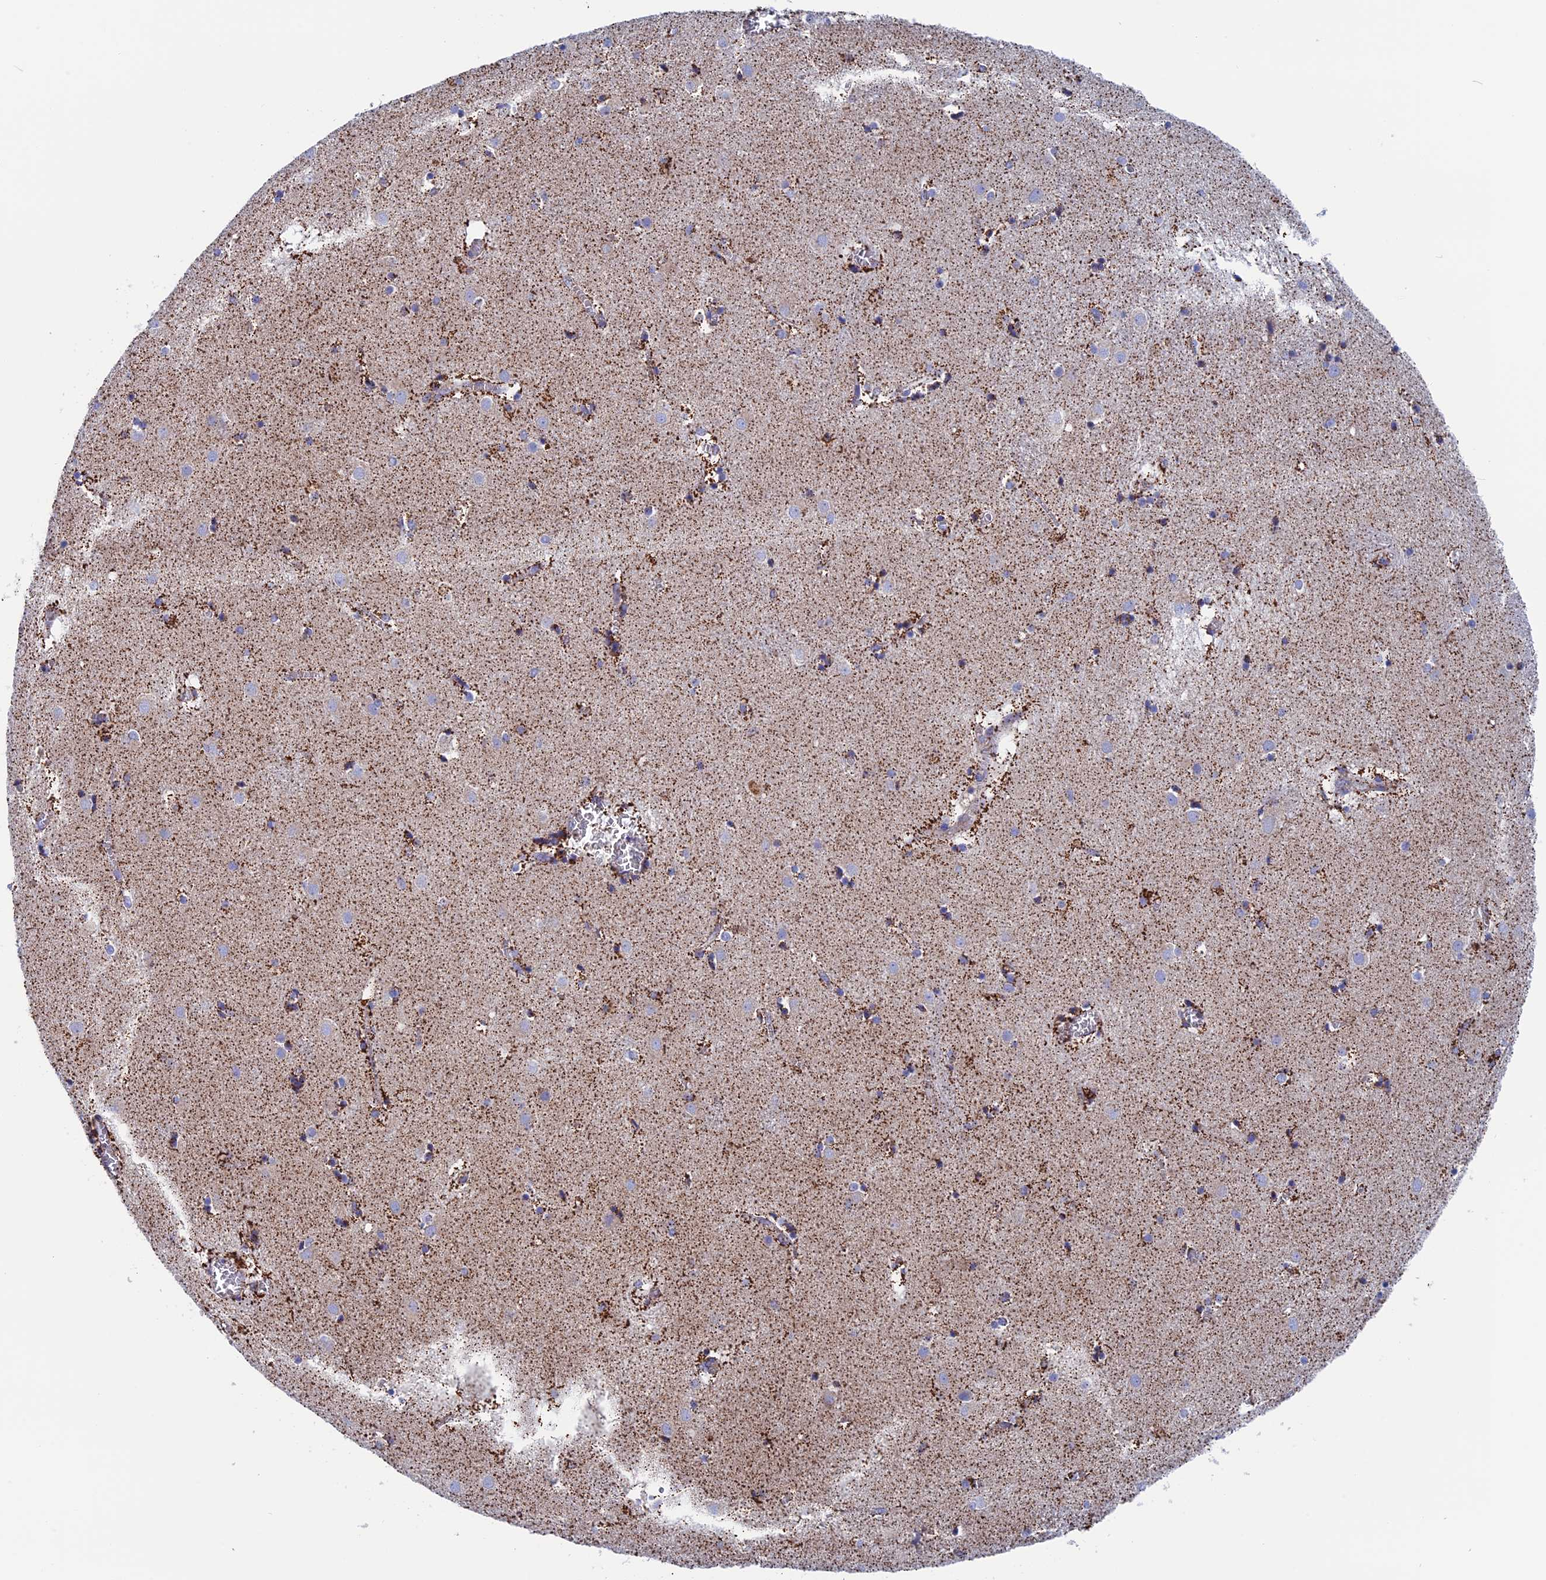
{"staining": {"intensity": "strong", "quantity": "<25%", "location": "cytoplasmic/membranous"}, "tissue": "caudate", "cell_type": "Glial cells", "image_type": "normal", "snomed": [{"axis": "morphology", "description": "Normal tissue, NOS"}, {"axis": "topography", "description": "Lateral ventricle wall"}], "caption": "Immunohistochemistry micrograph of normal caudate: caudate stained using immunohistochemistry (IHC) displays medium levels of strong protein expression localized specifically in the cytoplasmic/membranous of glial cells, appearing as a cytoplasmic/membranous brown color.", "gene": "WDR83", "patient": {"sex": "male", "age": 70}}